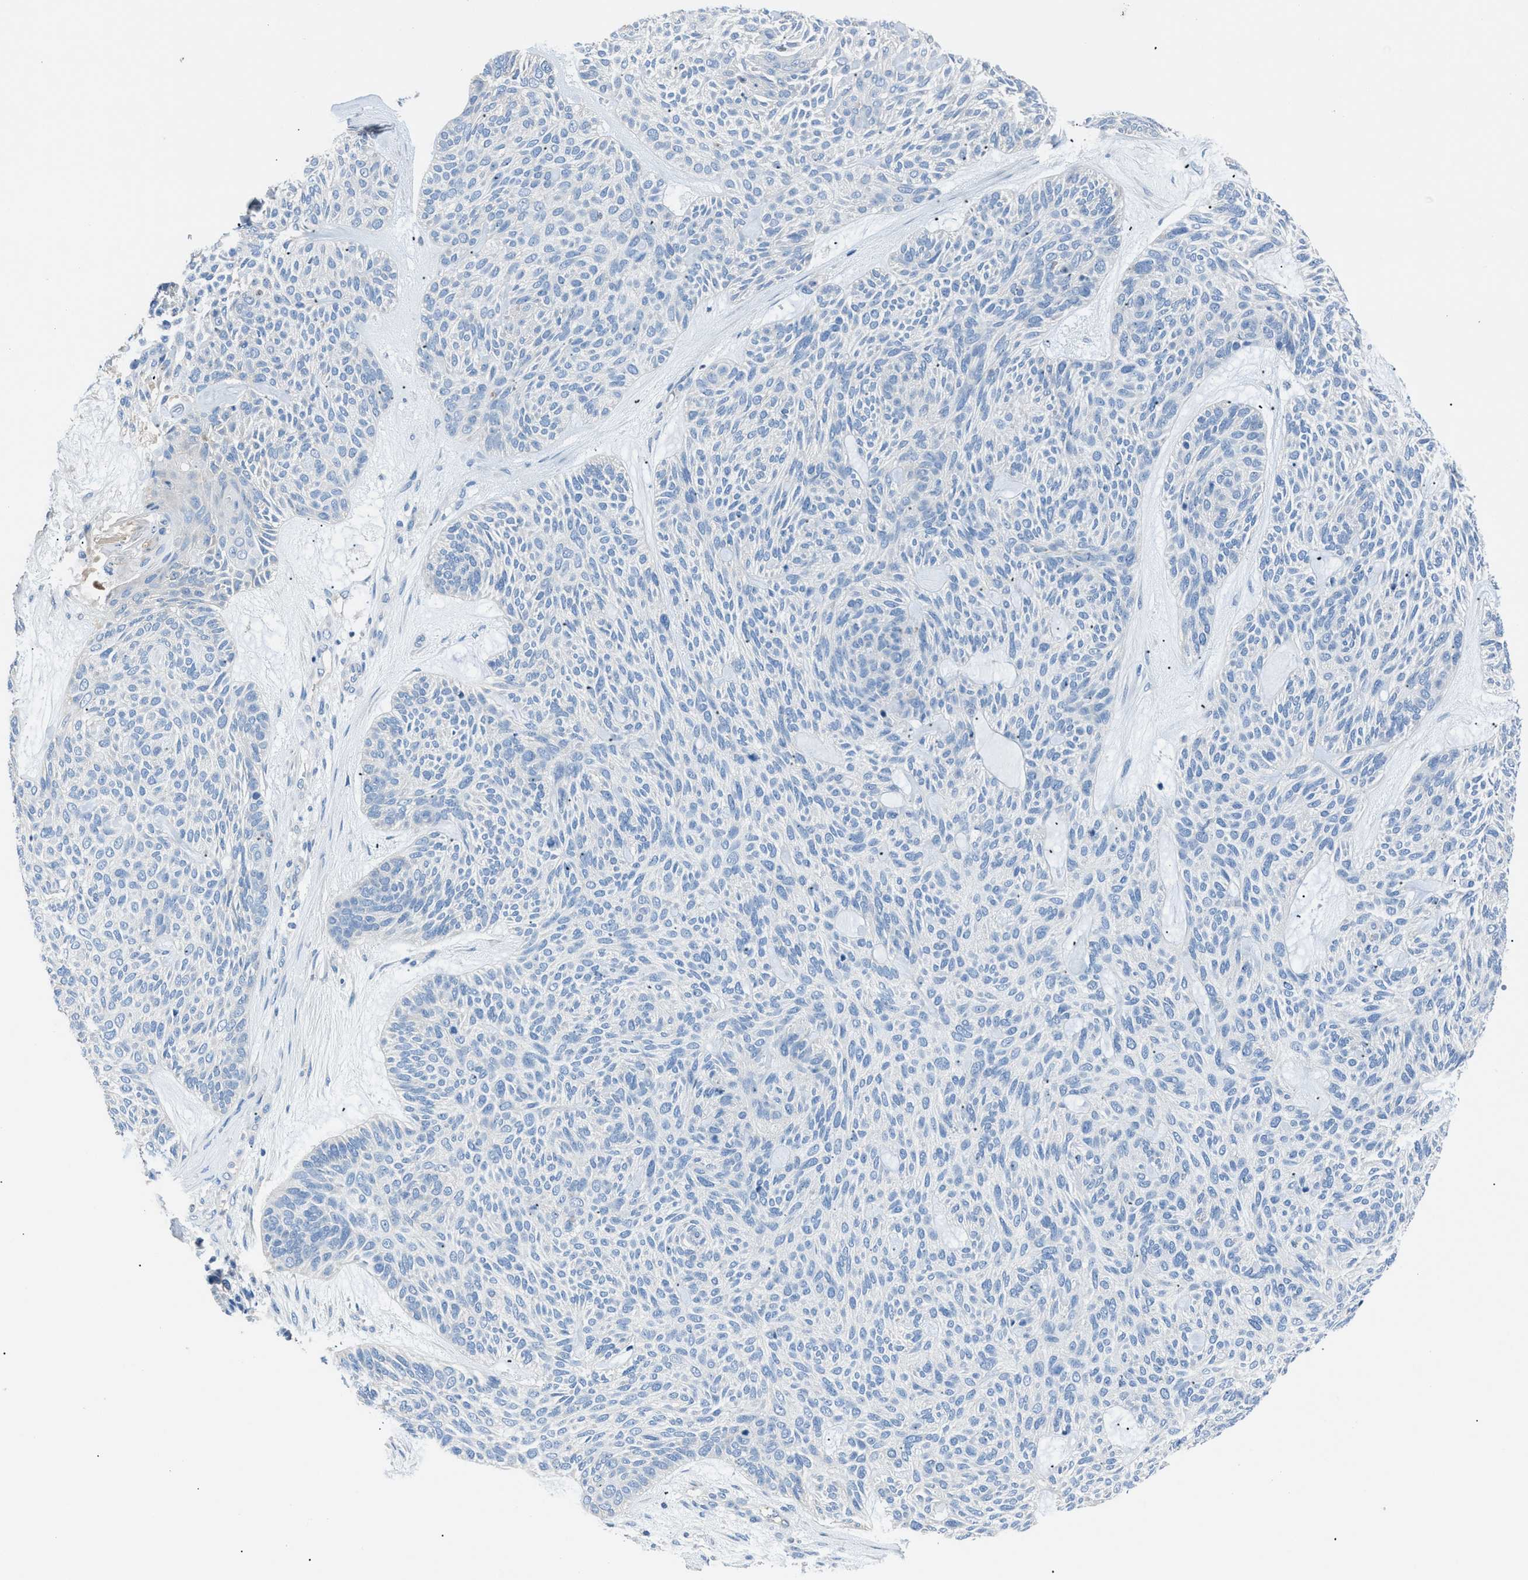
{"staining": {"intensity": "negative", "quantity": "none", "location": "none"}, "tissue": "skin cancer", "cell_type": "Tumor cells", "image_type": "cancer", "snomed": [{"axis": "morphology", "description": "Basal cell carcinoma"}, {"axis": "topography", "description": "Skin"}], "caption": "Immunohistochemistry of skin cancer shows no staining in tumor cells.", "gene": "SGCZ", "patient": {"sex": "male", "age": 55}}